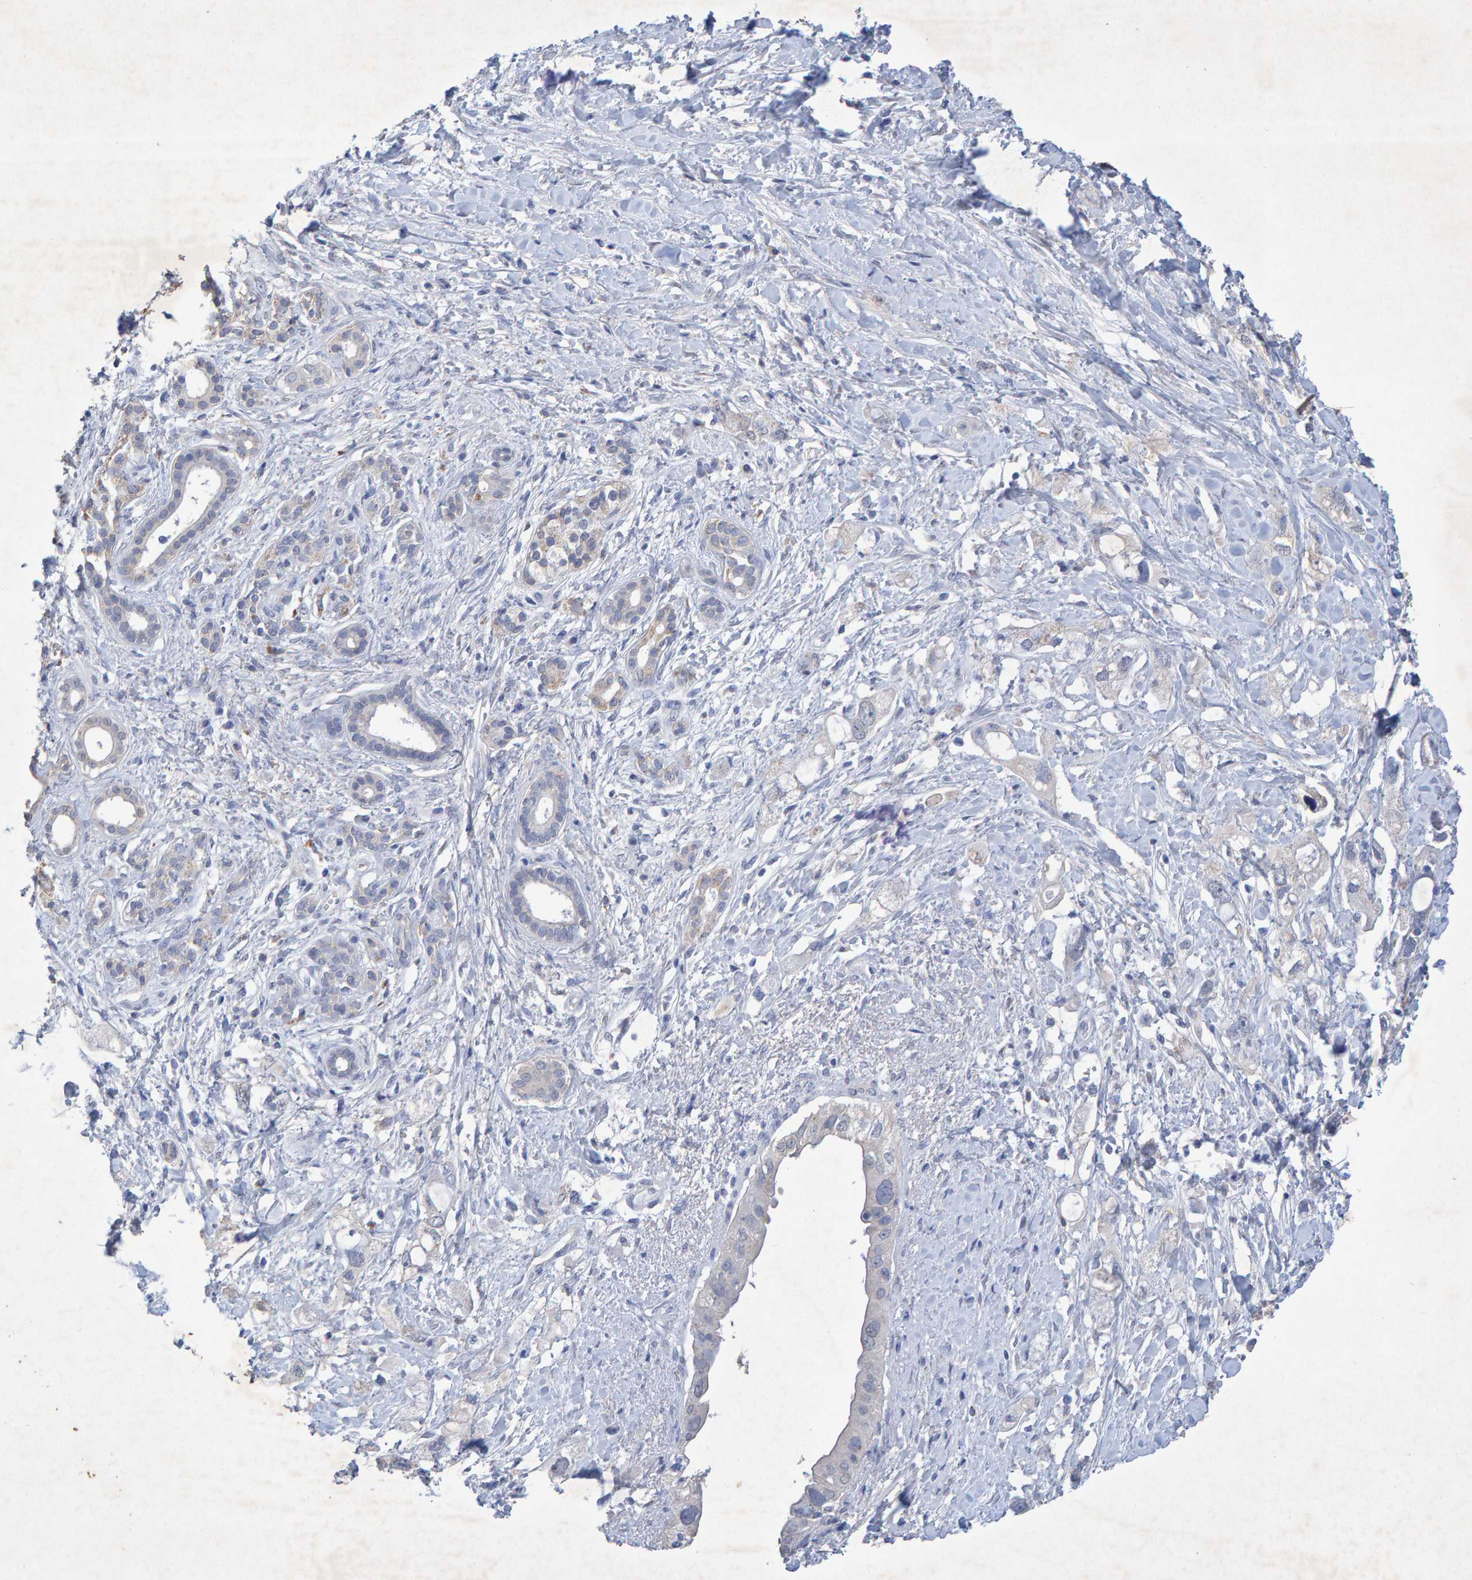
{"staining": {"intensity": "negative", "quantity": "none", "location": "none"}, "tissue": "pancreatic cancer", "cell_type": "Tumor cells", "image_type": "cancer", "snomed": [{"axis": "morphology", "description": "Adenocarcinoma, NOS"}, {"axis": "topography", "description": "Pancreas"}], "caption": "High magnification brightfield microscopy of pancreatic cancer stained with DAB (3,3'-diaminobenzidine) (brown) and counterstained with hematoxylin (blue): tumor cells show no significant staining. (Immunohistochemistry (ihc), brightfield microscopy, high magnification).", "gene": "CTH", "patient": {"sex": "female", "age": 56}}